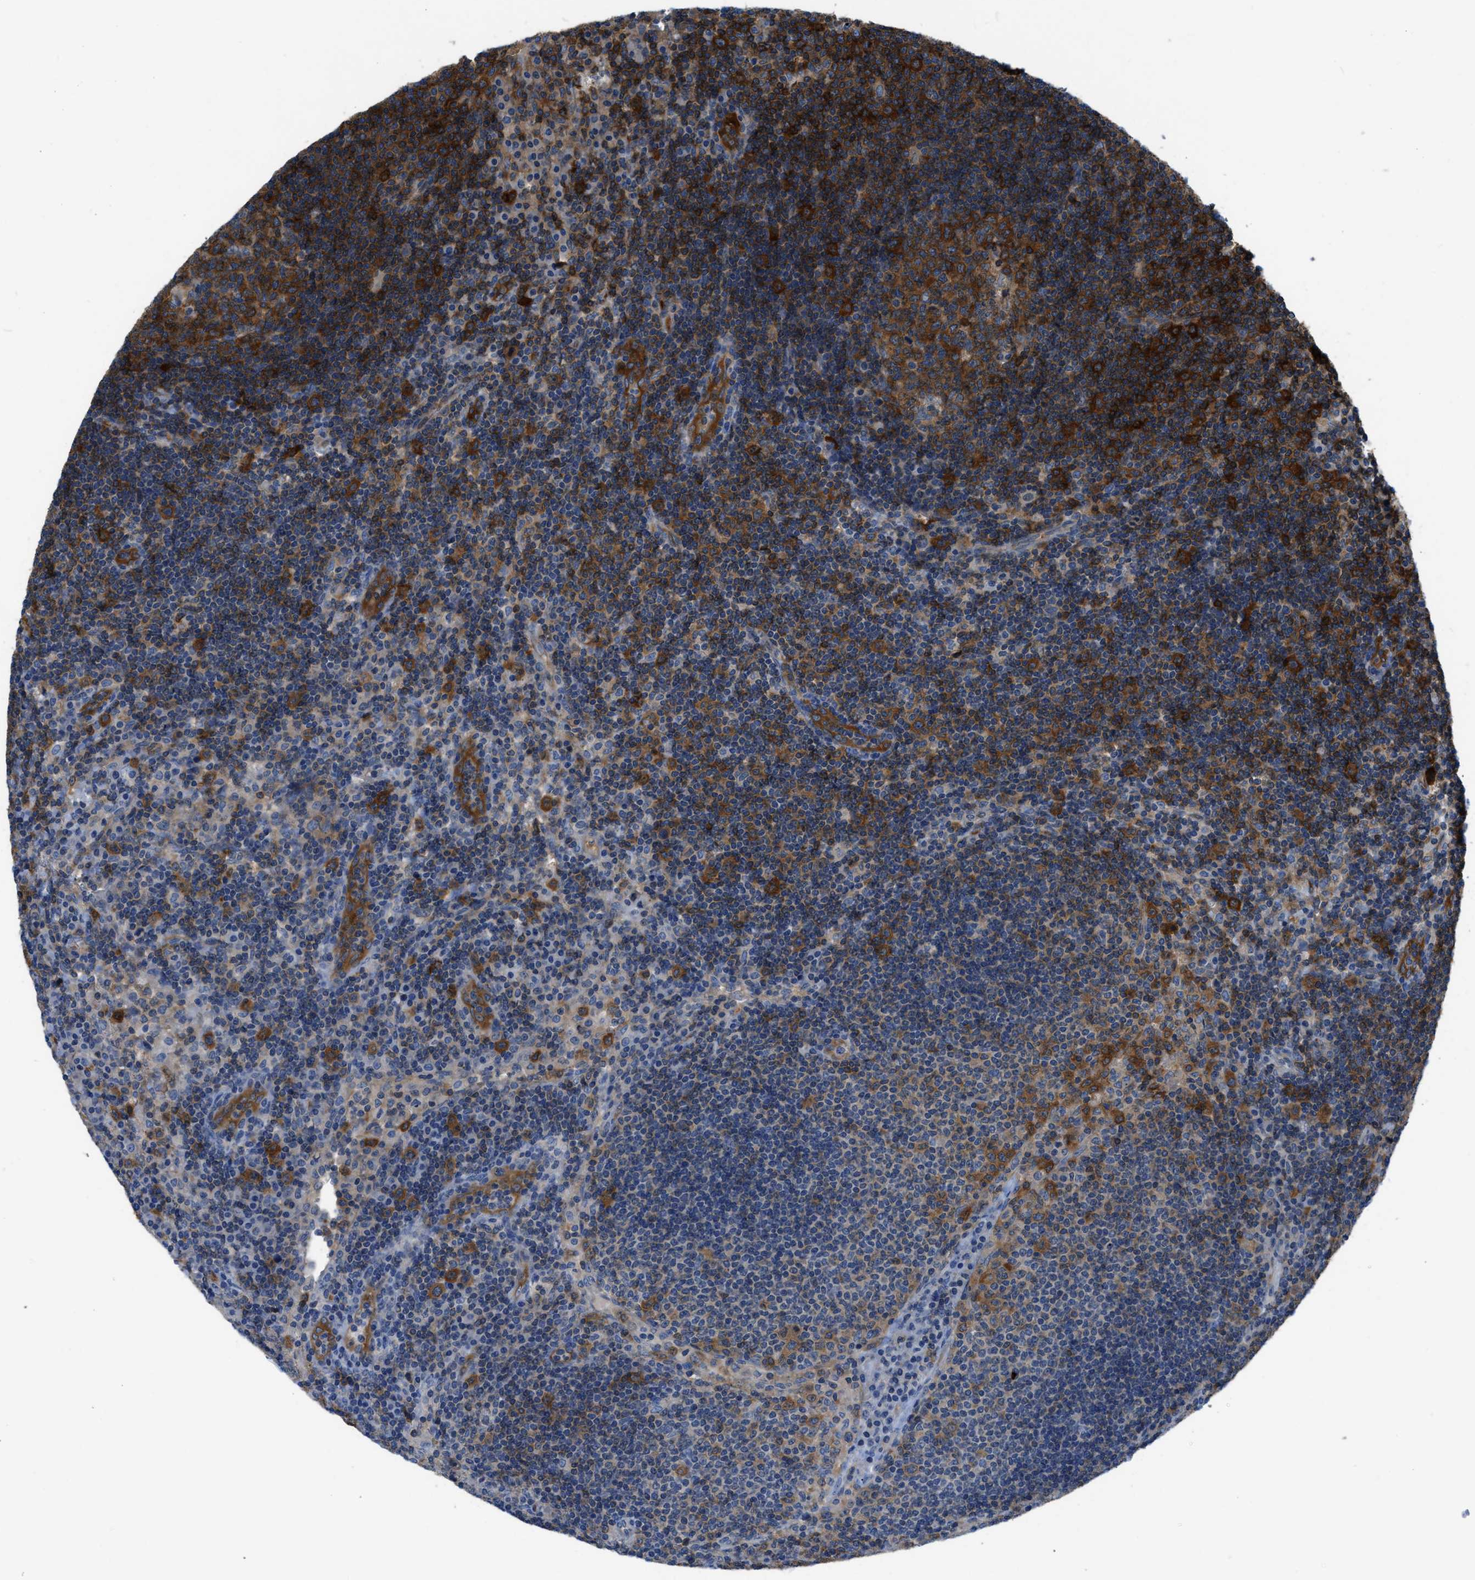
{"staining": {"intensity": "strong", "quantity": ">75%", "location": "cytoplasmic/membranous"}, "tissue": "lymph node", "cell_type": "Germinal center cells", "image_type": "normal", "snomed": [{"axis": "morphology", "description": "Normal tissue, NOS"}, {"axis": "topography", "description": "Lymph node"}], "caption": "Immunohistochemistry (IHC) micrograph of normal lymph node stained for a protein (brown), which exhibits high levels of strong cytoplasmic/membranous positivity in about >75% of germinal center cells.", "gene": "PFKP", "patient": {"sex": "female", "age": 53}}